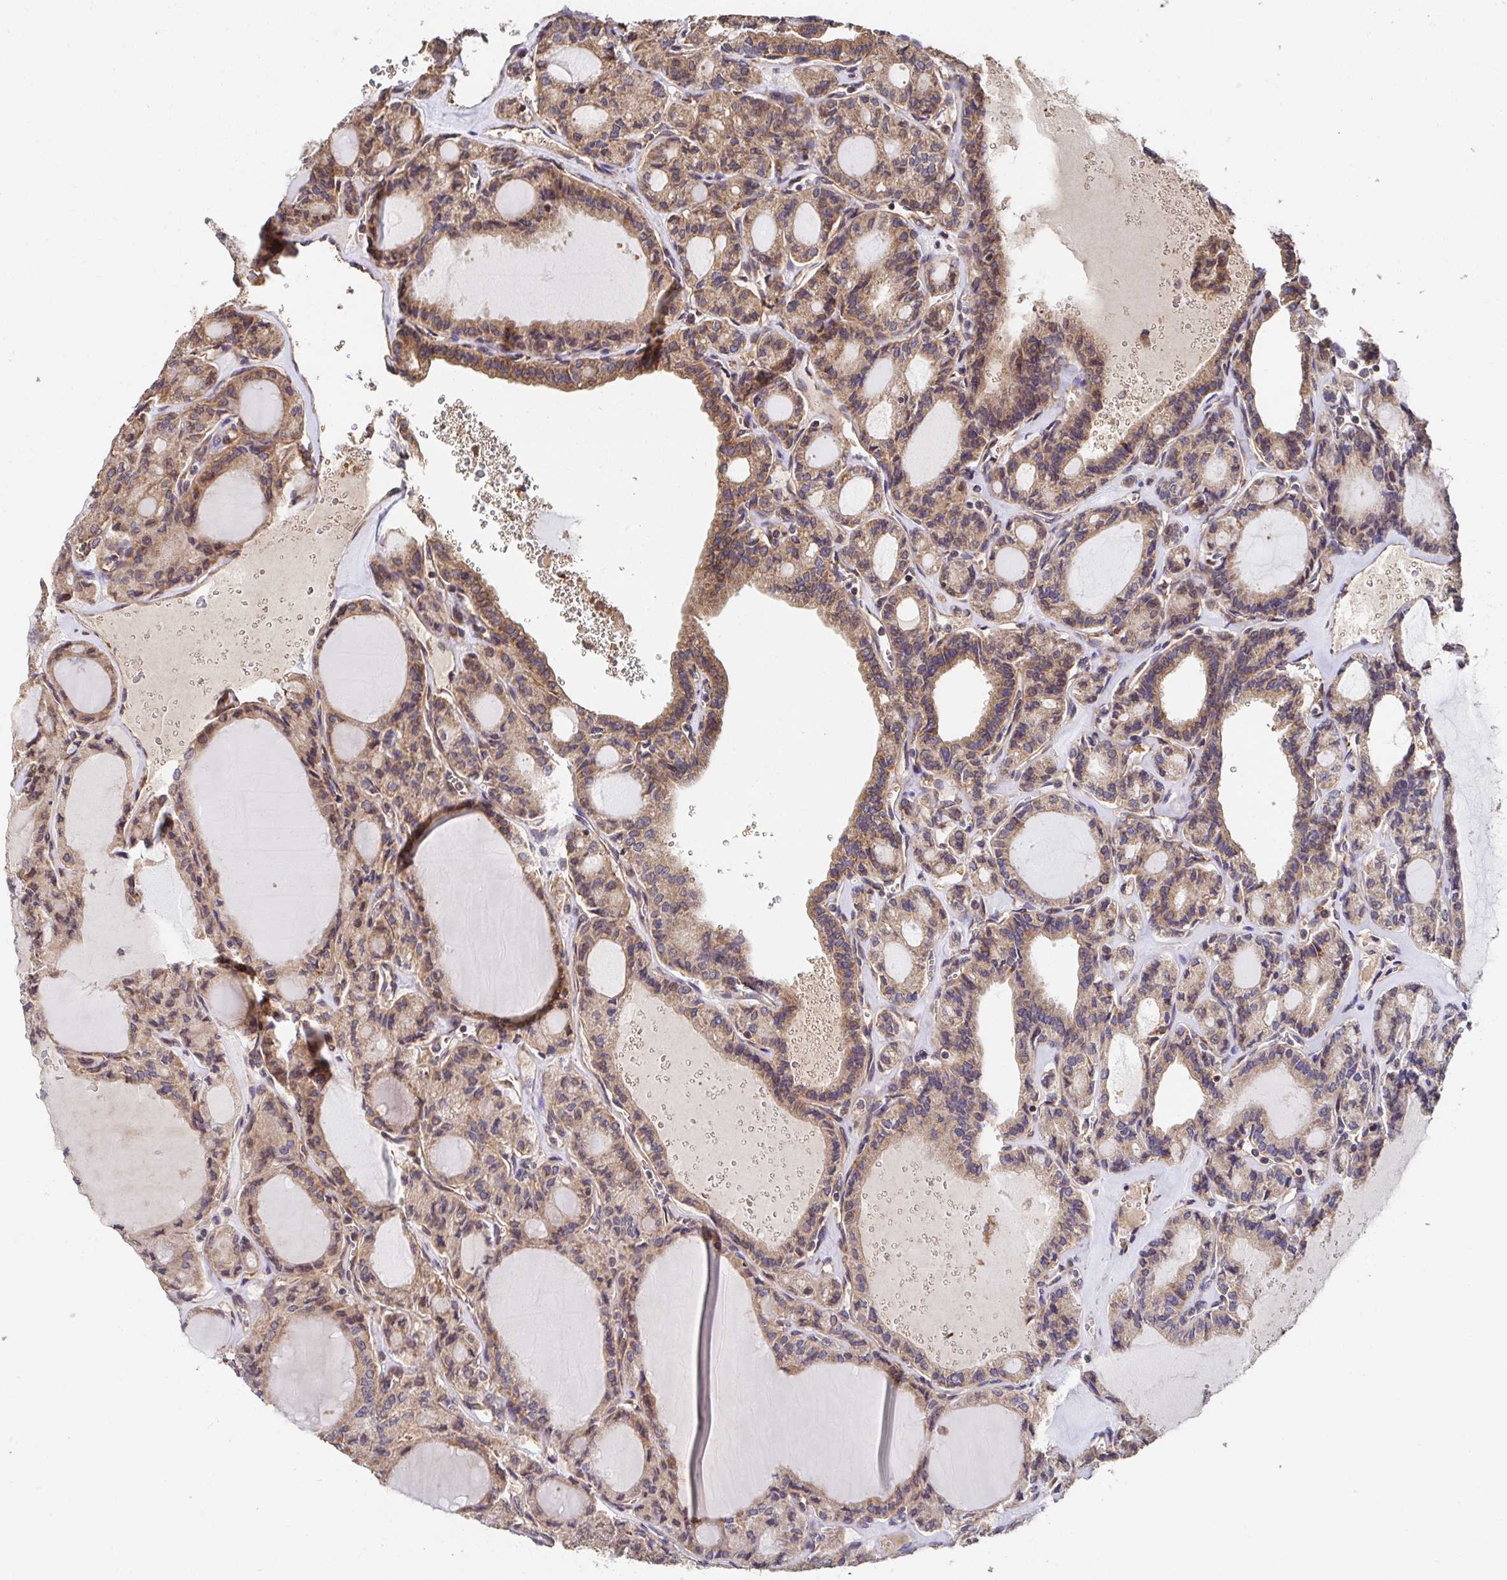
{"staining": {"intensity": "moderate", "quantity": ">75%", "location": "cytoplasmic/membranous"}, "tissue": "thyroid cancer", "cell_type": "Tumor cells", "image_type": "cancer", "snomed": [{"axis": "morphology", "description": "Papillary adenocarcinoma, NOS"}, {"axis": "topography", "description": "Thyroid gland"}], "caption": "Thyroid cancer (papillary adenocarcinoma) was stained to show a protein in brown. There is medium levels of moderate cytoplasmic/membranous expression in about >75% of tumor cells.", "gene": "APBB1", "patient": {"sex": "male", "age": 87}}